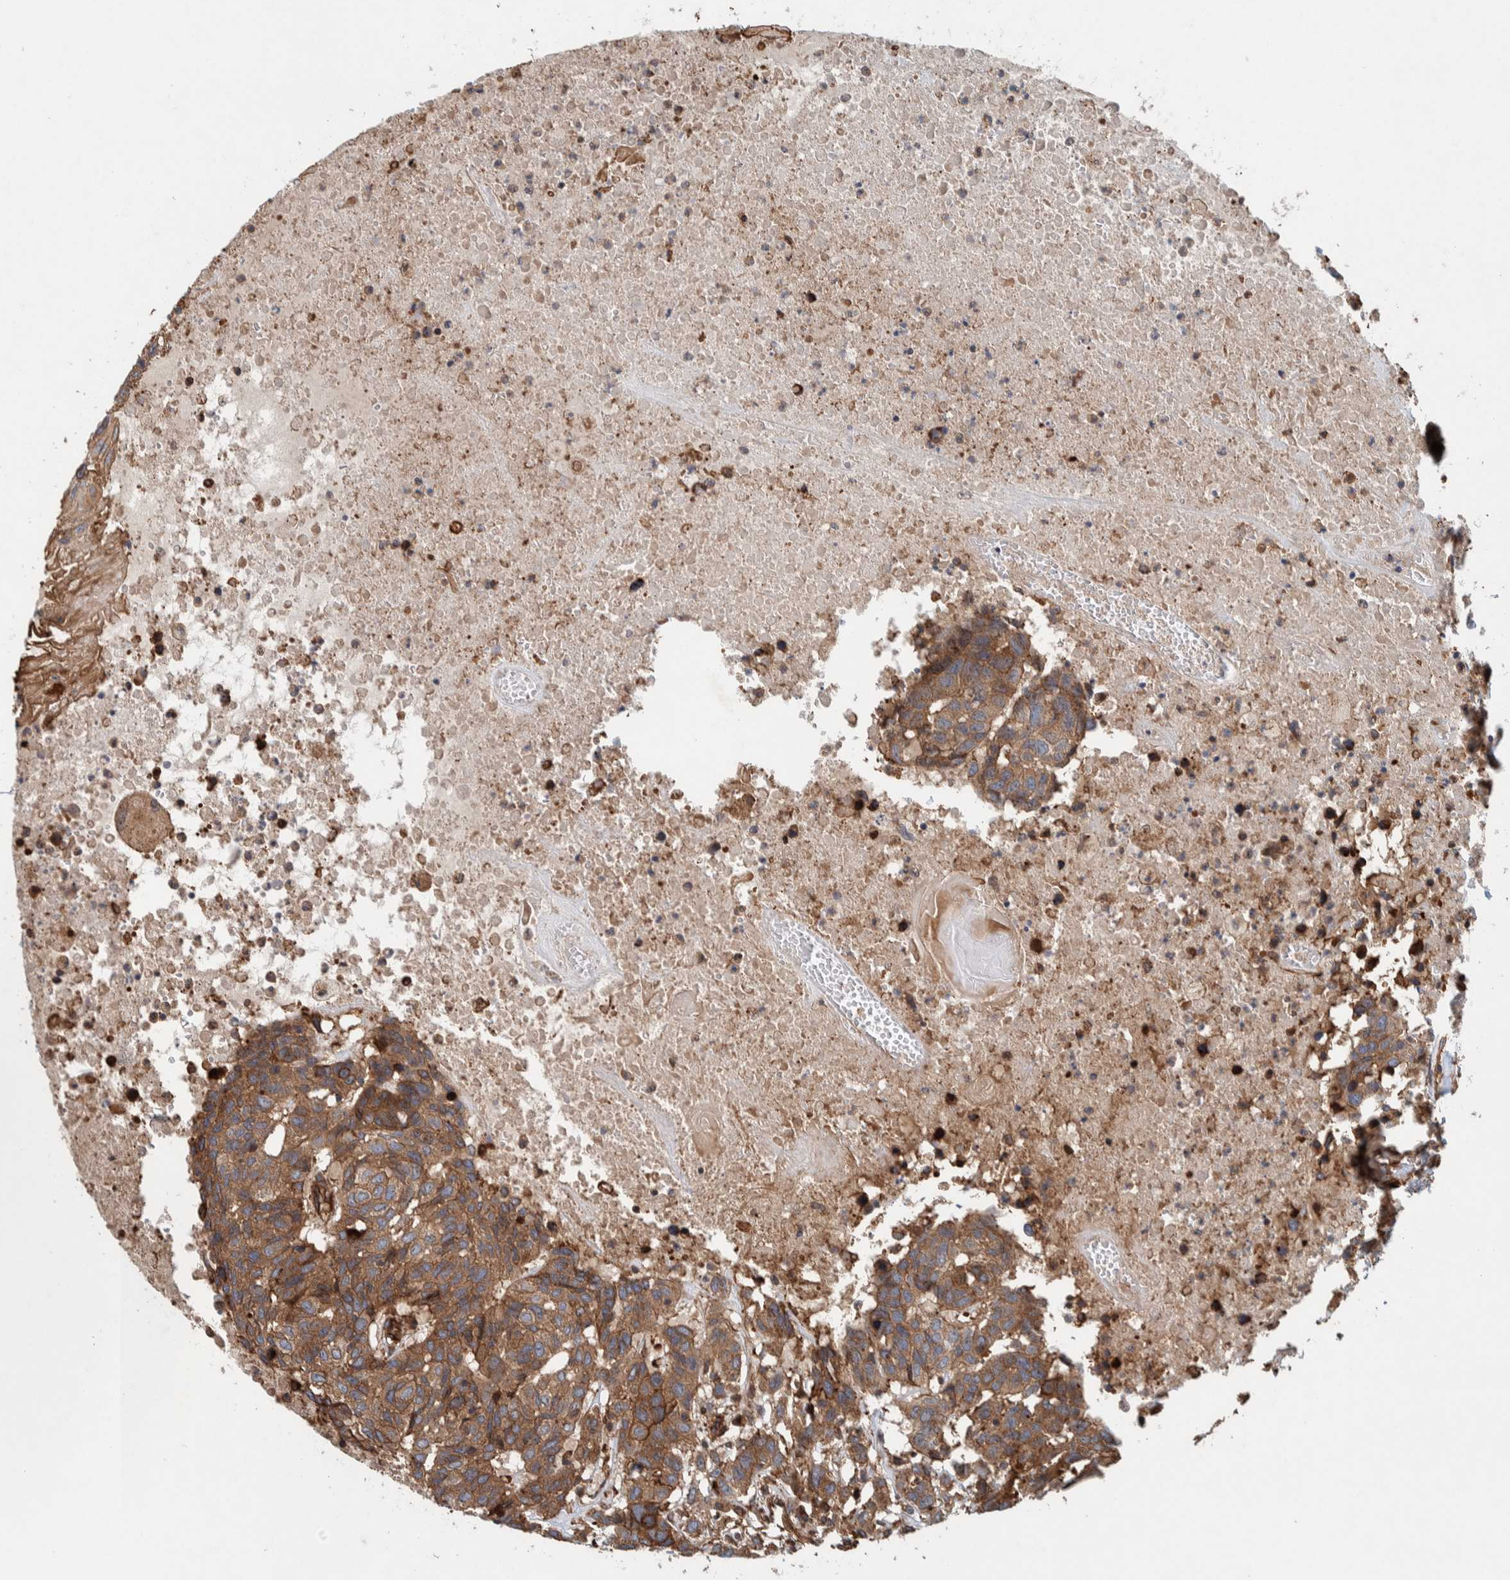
{"staining": {"intensity": "moderate", "quantity": ">75%", "location": "cytoplasmic/membranous"}, "tissue": "head and neck cancer", "cell_type": "Tumor cells", "image_type": "cancer", "snomed": [{"axis": "morphology", "description": "Squamous cell carcinoma, NOS"}, {"axis": "topography", "description": "Head-Neck"}], "caption": "High-magnification brightfield microscopy of head and neck cancer (squamous cell carcinoma) stained with DAB (brown) and counterstained with hematoxylin (blue). tumor cells exhibit moderate cytoplasmic/membranous positivity is appreciated in about>75% of cells. (DAB (3,3'-diaminobenzidine) IHC with brightfield microscopy, high magnification).", "gene": "PKD1L1", "patient": {"sex": "male", "age": 66}}